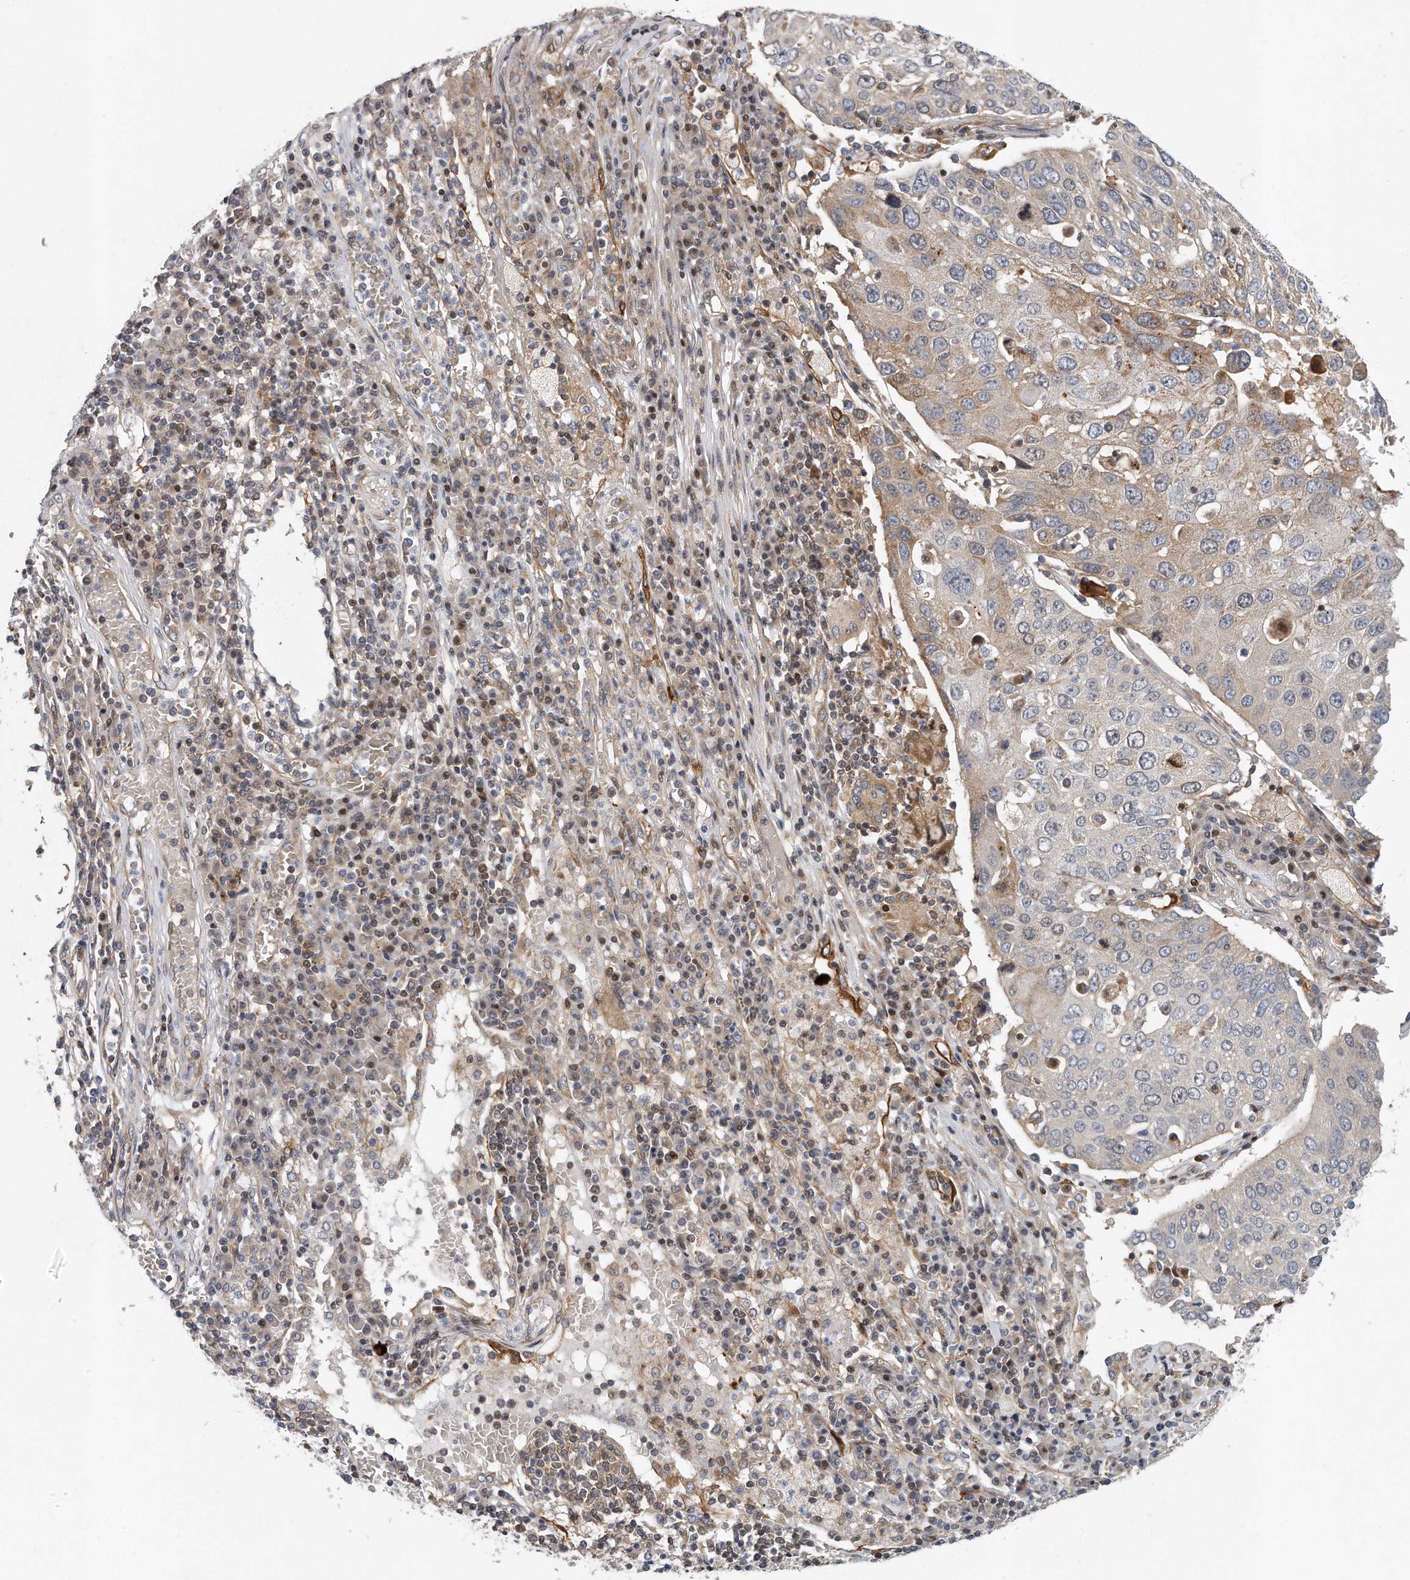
{"staining": {"intensity": "weak", "quantity": "<25%", "location": "cytoplasmic/membranous"}, "tissue": "lung cancer", "cell_type": "Tumor cells", "image_type": "cancer", "snomed": [{"axis": "morphology", "description": "Squamous cell carcinoma, NOS"}, {"axis": "topography", "description": "Lung"}], "caption": "An immunohistochemistry micrograph of lung cancer (squamous cell carcinoma) is shown. There is no staining in tumor cells of lung cancer (squamous cell carcinoma).", "gene": "PCDH8", "patient": {"sex": "male", "age": 65}}